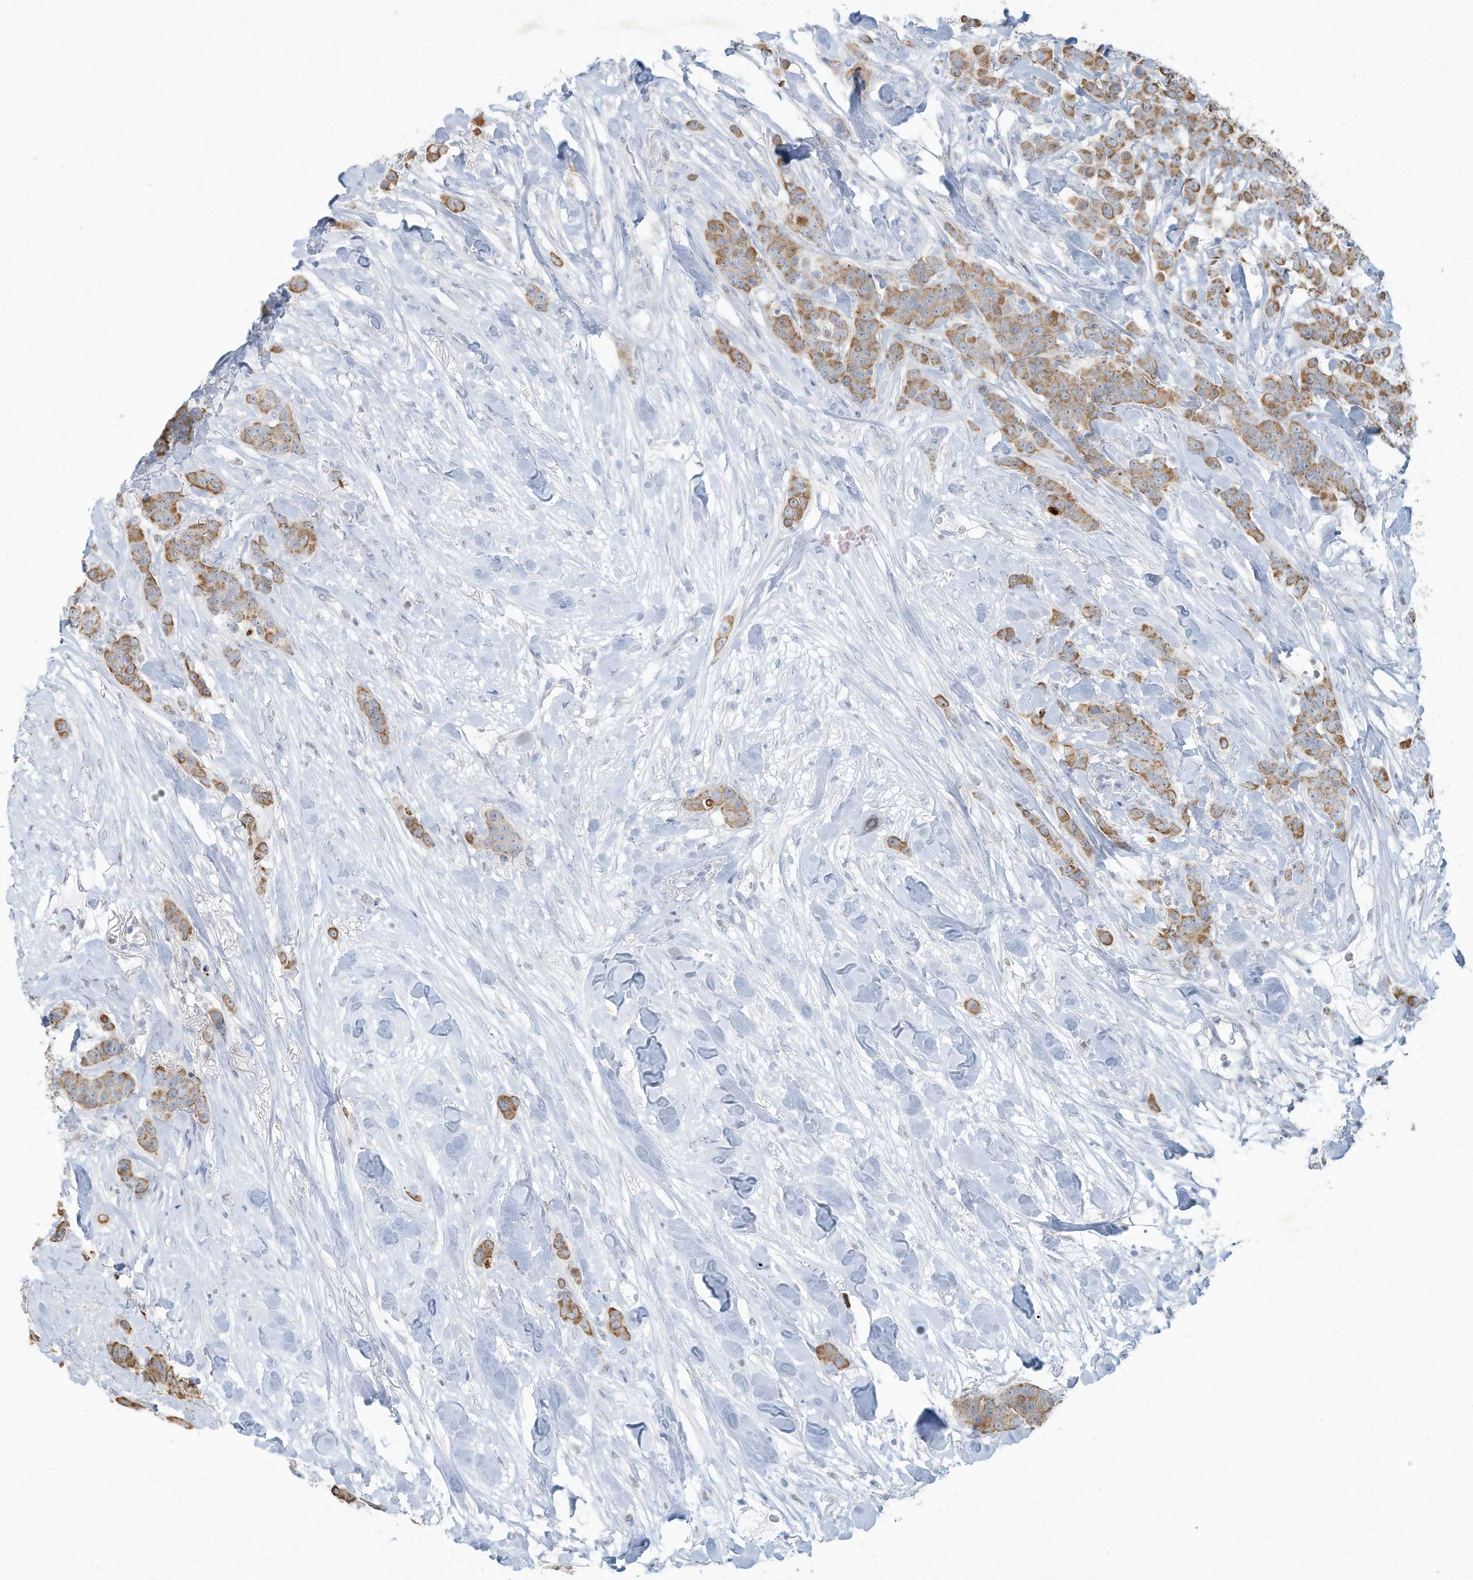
{"staining": {"intensity": "moderate", "quantity": ">75%", "location": "cytoplasmic/membranous"}, "tissue": "breast cancer", "cell_type": "Tumor cells", "image_type": "cancer", "snomed": [{"axis": "morphology", "description": "Duct carcinoma"}, {"axis": "topography", "description": "Breast"}], "caption": "Protein expression analysis of breast cancer displays moderate cytoplasmic/membranous positivity in about >75% of tumor cells.", "gene": "TUBE1", "patient": {"sex": "female", "age": 40}}